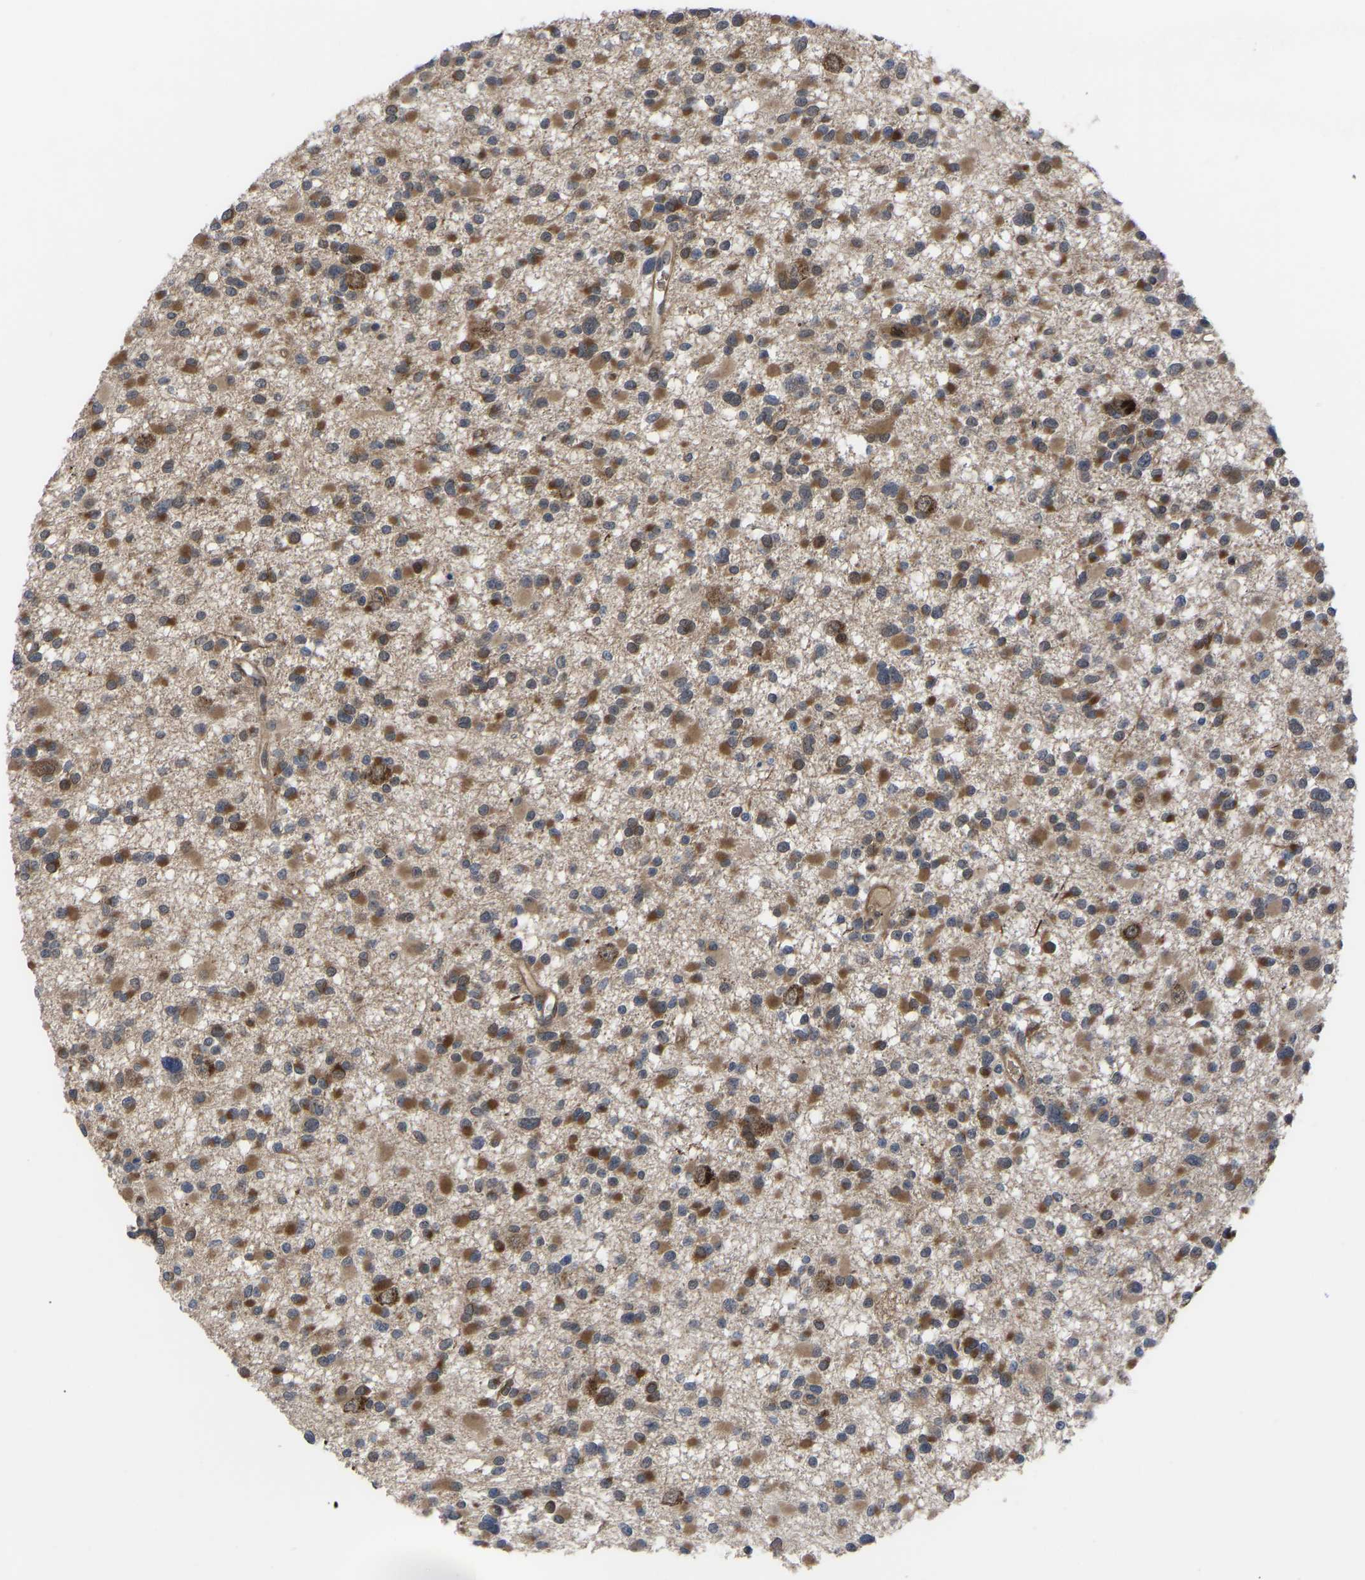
{"staining": {"intensity": "moderate", "quantity": ">75%", "location": "cytoplasmic/membranous"}, "tissue": "glioma", "cell_type": "Tumor cells", "image_type": "cancer", "snomed": [{"axis": "morphology", "description": "Glioma, malignant, Low grade"}, {"axis": "topography", "description": "Brain"}], "caption": "Protein staining of glioma tissue exhibits moderate cytoplasmic/membranous expression in about >75% of tumor cells.", "gene": "CYP7B1", "patient": {"sex": "female", "age": 22}}